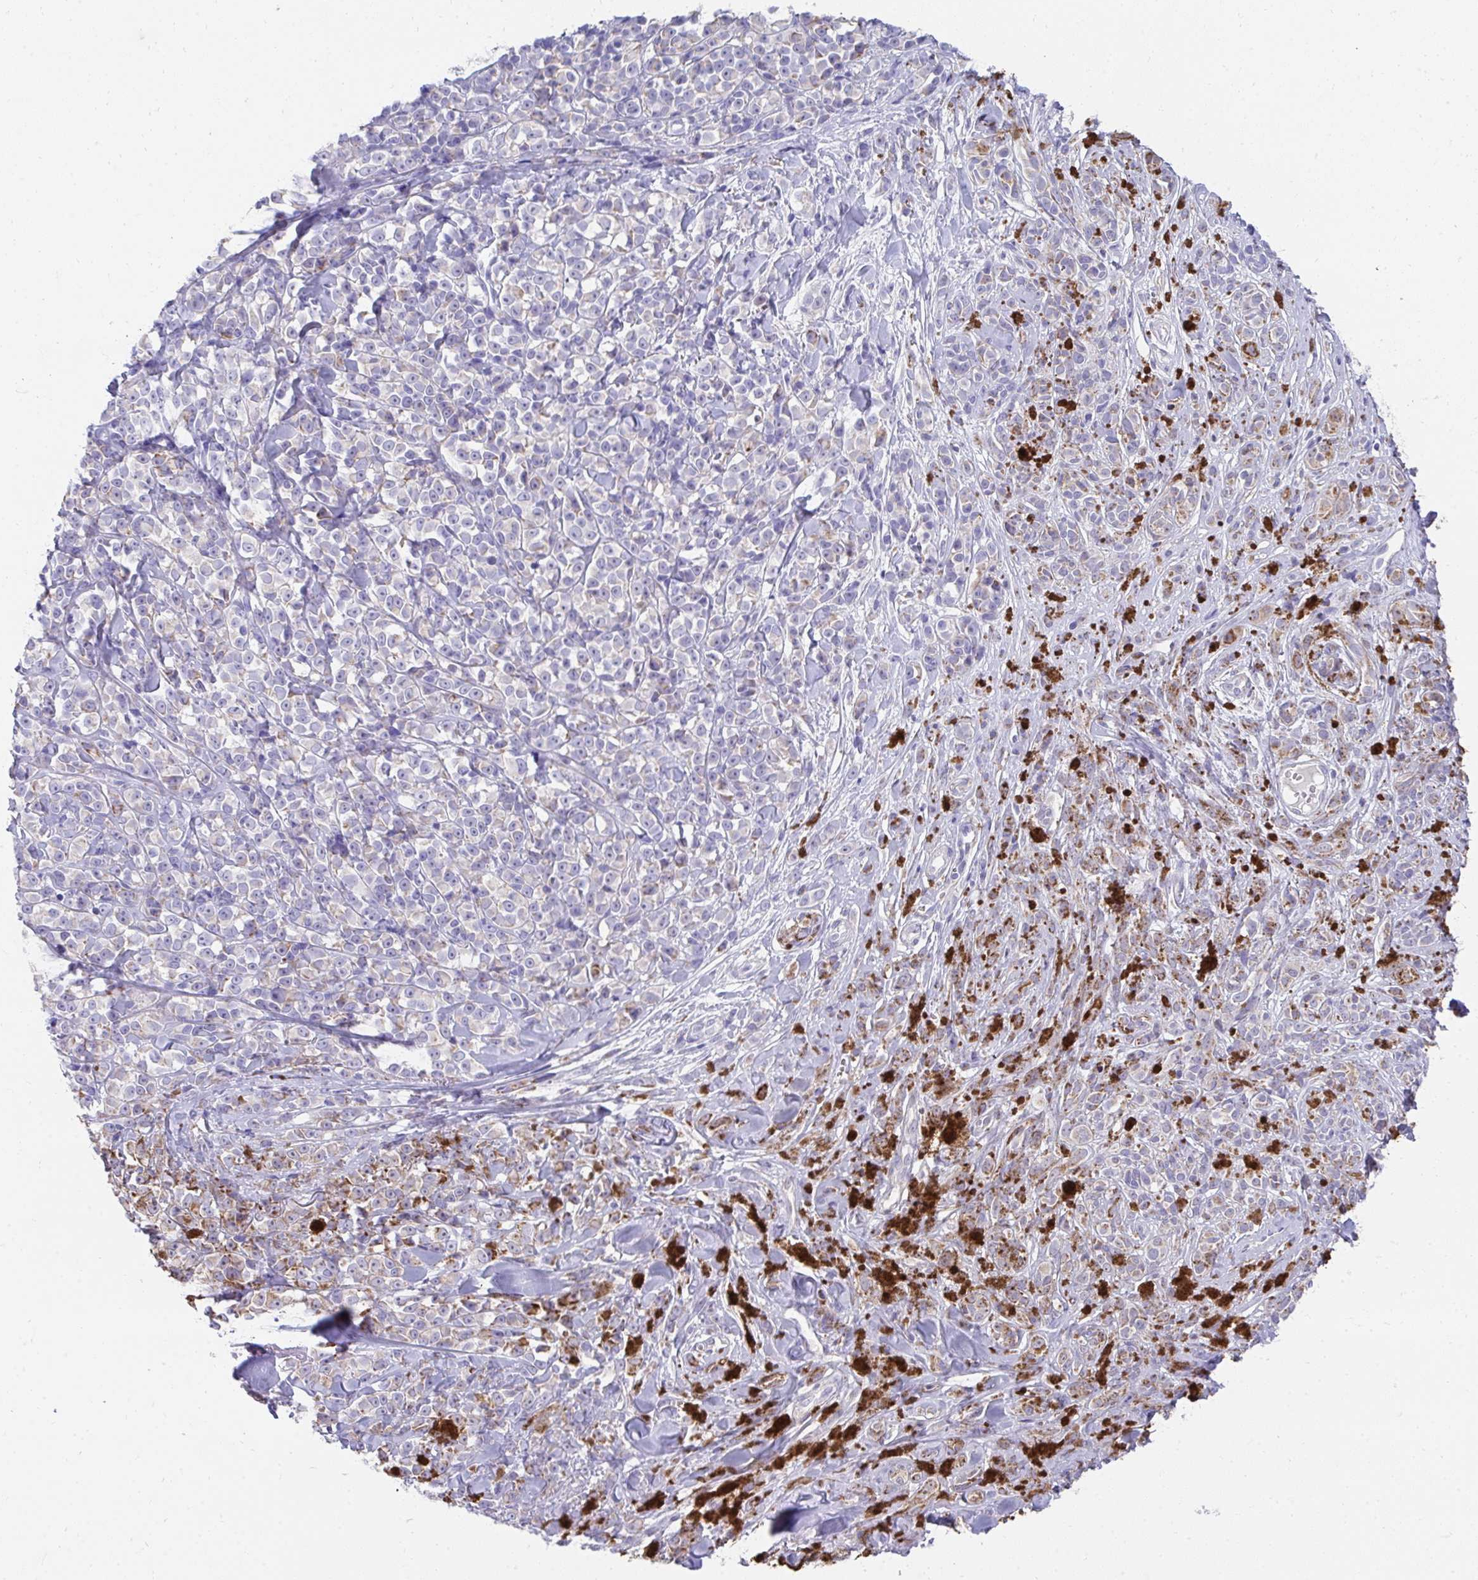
{"staining": {"intensity": "negative", "quantity": "none", "location": "none"}, "tissue": "melanoma", "cell_type": "Tumor cells", "image_type": "cancer", "snomed": [{"axis": "morphology", "description": "Malignant melanoma, NOS"}, {"axis": "topography", "description": "Skin"}], "caption": "This is an immunohistochemistry (IHC) image of human malignant melanoma. There is no expression in tumor cells.", "gene": "PRRG3", "patient": {"sex": "male", "age": 85}}